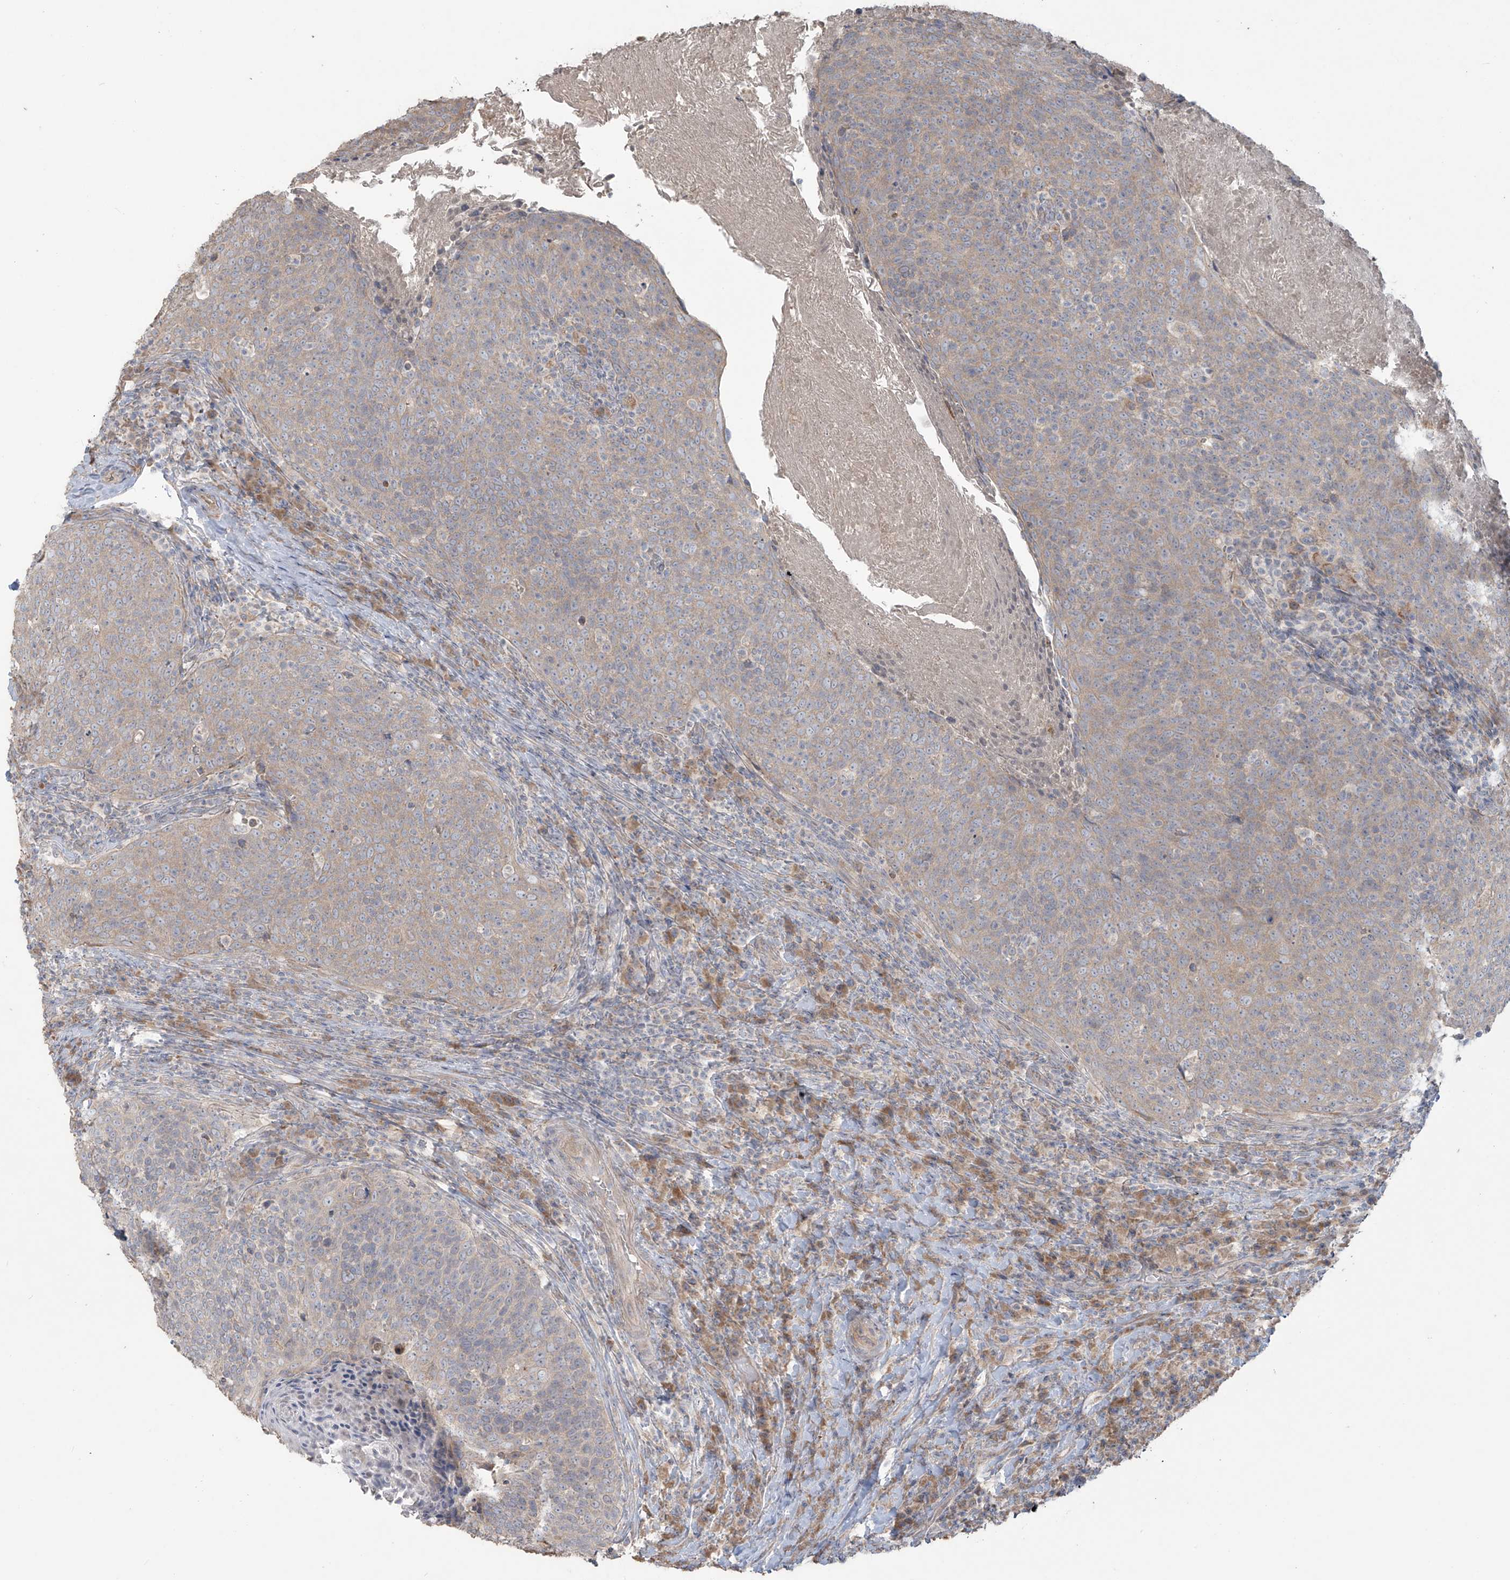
{"staining": {"intensity": "weak", "quantity": "25%-75%", "location": "cytoplasmic/membranous"}, "tissue": "head and neck cancer", "cell_type": "Tumor cells", "image_type": "cancer", "snomed": [{"axis": "morphology", "description": "Squamous cell carcinoma, NOS"}, {"axis": "morphology", "description": "Squamous cell carcinoma, metastatic, NOS"}, {"axis": "topography", "description": "Lymph node"}, {"axis": "topography", "description": "Head-Neck"}], "caption": "Head and neck metastatic squamous cell carcinoma stained with immunohistochemistry demonstrates weak cytoplasmic/membranous staining in about 25%-75% of tumor cells.", "gene": "MAGIX", "patient": {"sex": "male", "age": 62}}